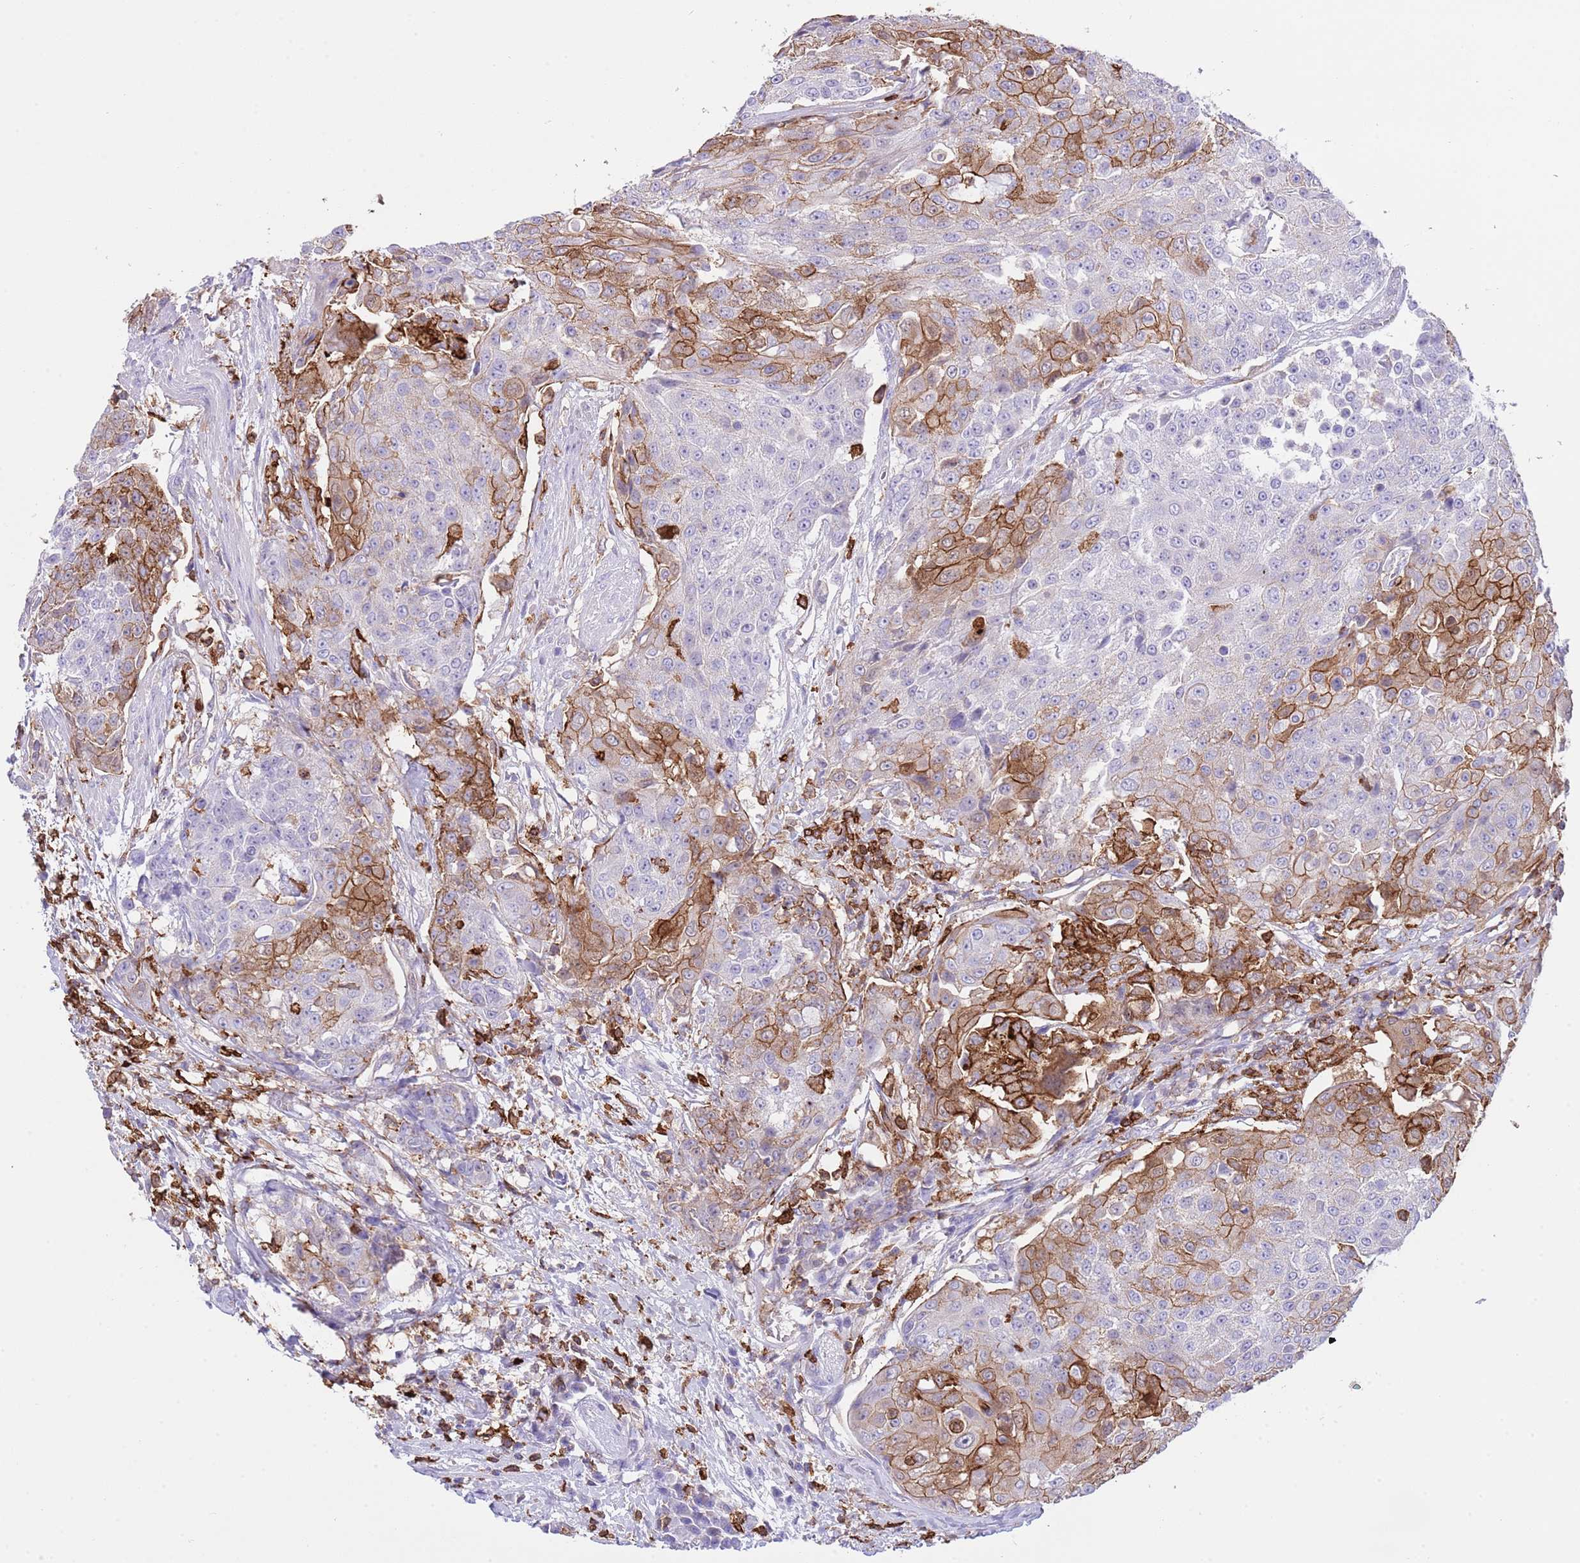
{"staining": {"intensity": "moderate", "quantity": "25%-75%", "location": "cytoplasmic/membranous"}, "tissue": "urothelial cancer", "cell_type": "Tumor cells", "image_type": "cancer", "snomed": [{"axis": "morphology", "description": "Urothelial carcinoma, High grade"}, {"axis": "topography", "description": "Urinary bladder"}], "caption": "This is a photomicrograph of immunohistochemistry (IHC) staining of high-grade urothelial carcinoma, which shows moderate staining in the cytoplasmic/membranous of tumor cells.", "gene": "EFHD2", "patient": {"sex": "female", "age": 63}}